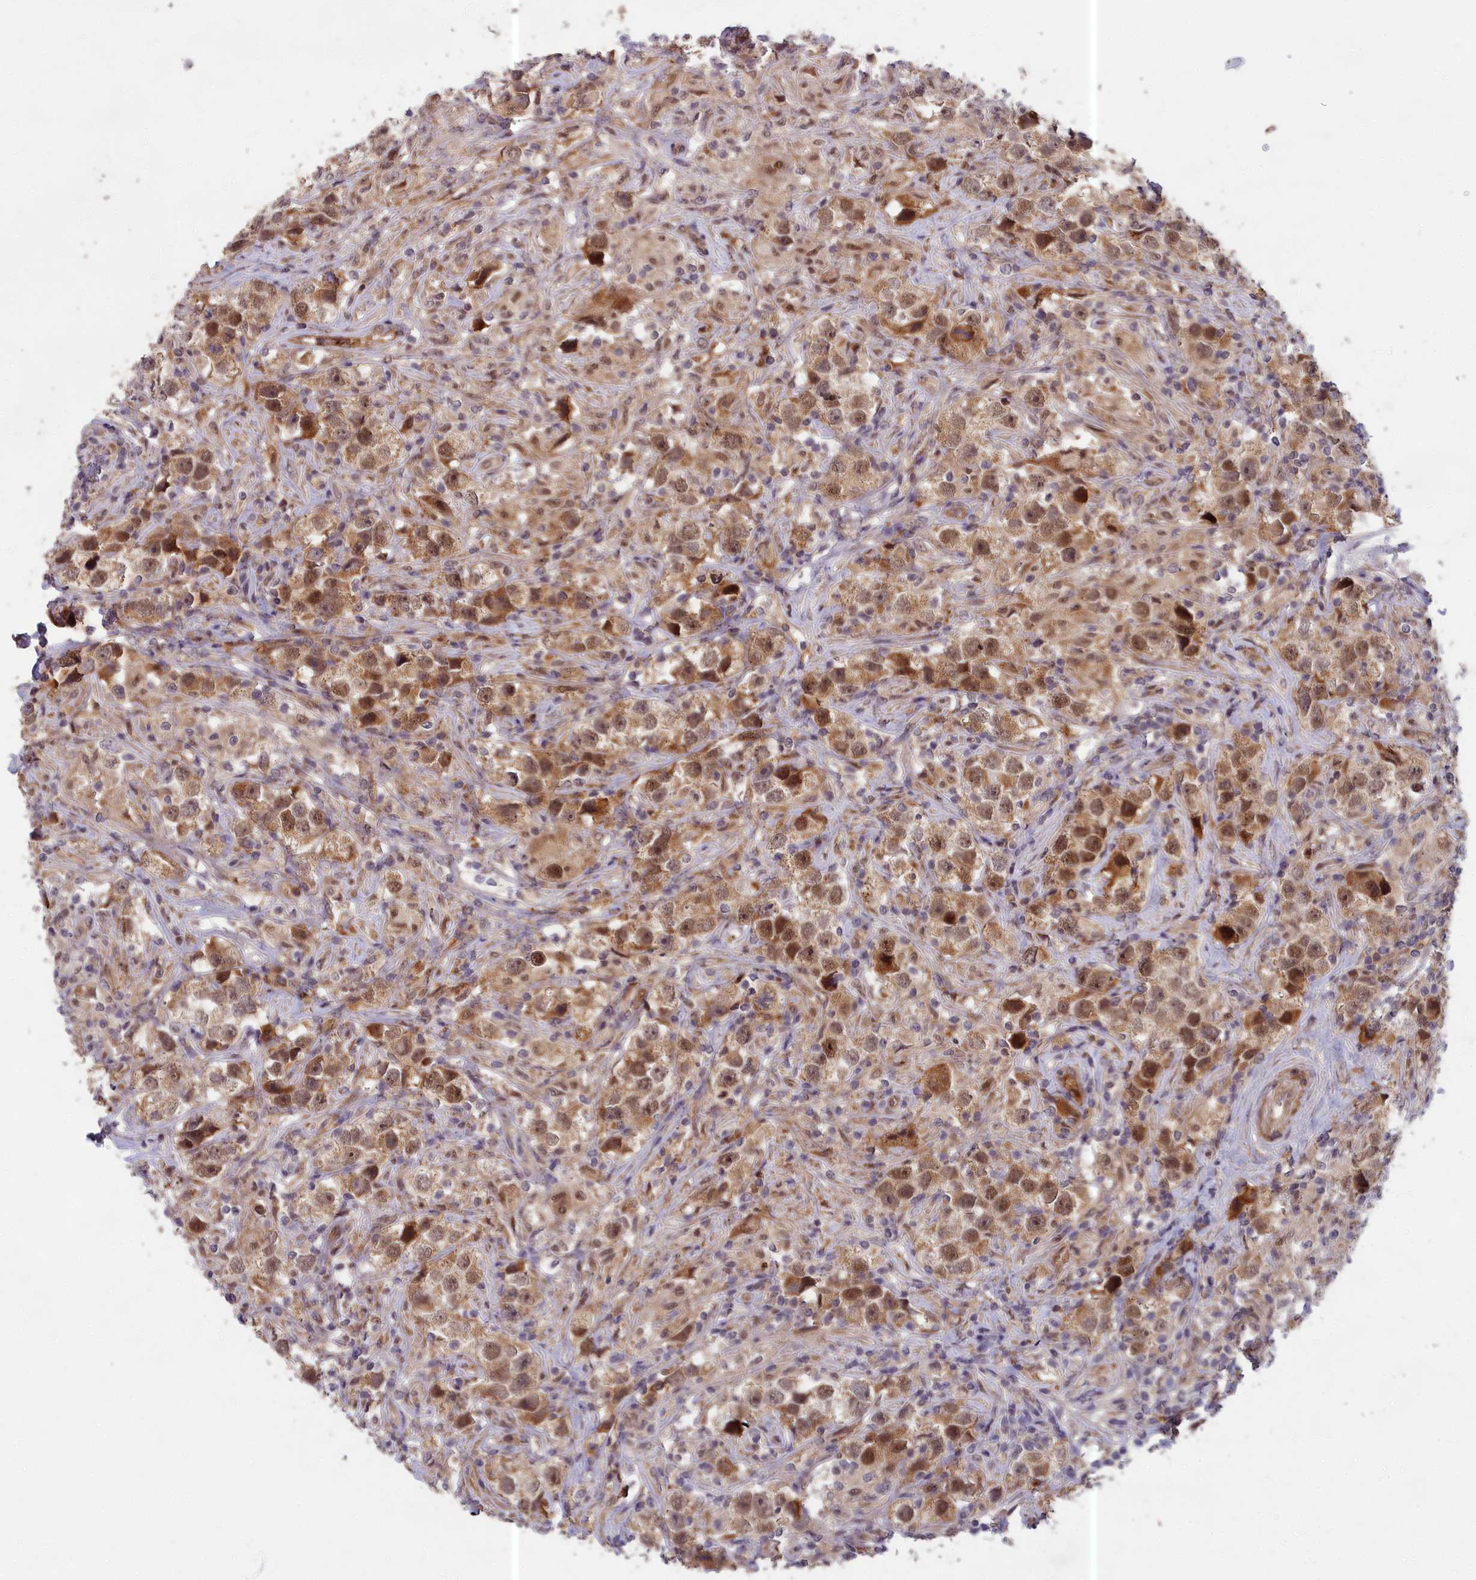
{"staining": {"intensity": "moderate", "quantity": ">75%", "location": "cytoplasmic/membranous,nuclear"}, "tissue": "testis cancer", "cell_type": "Tumor cells", "image_type": "cancer", "snomed": [{"axis": "morphology", "description": "Seminoma, NOS"}, {"axis": "topography", "description": "Testis"}], "caption": "The immunohistochemical stain labels moderate cytoplasmic/membranous and nuclear positivity in tumor cells of seminoma (testis) tissue.", "gene": "EARS2", "patient": {"sex": "male", "age": 49}}